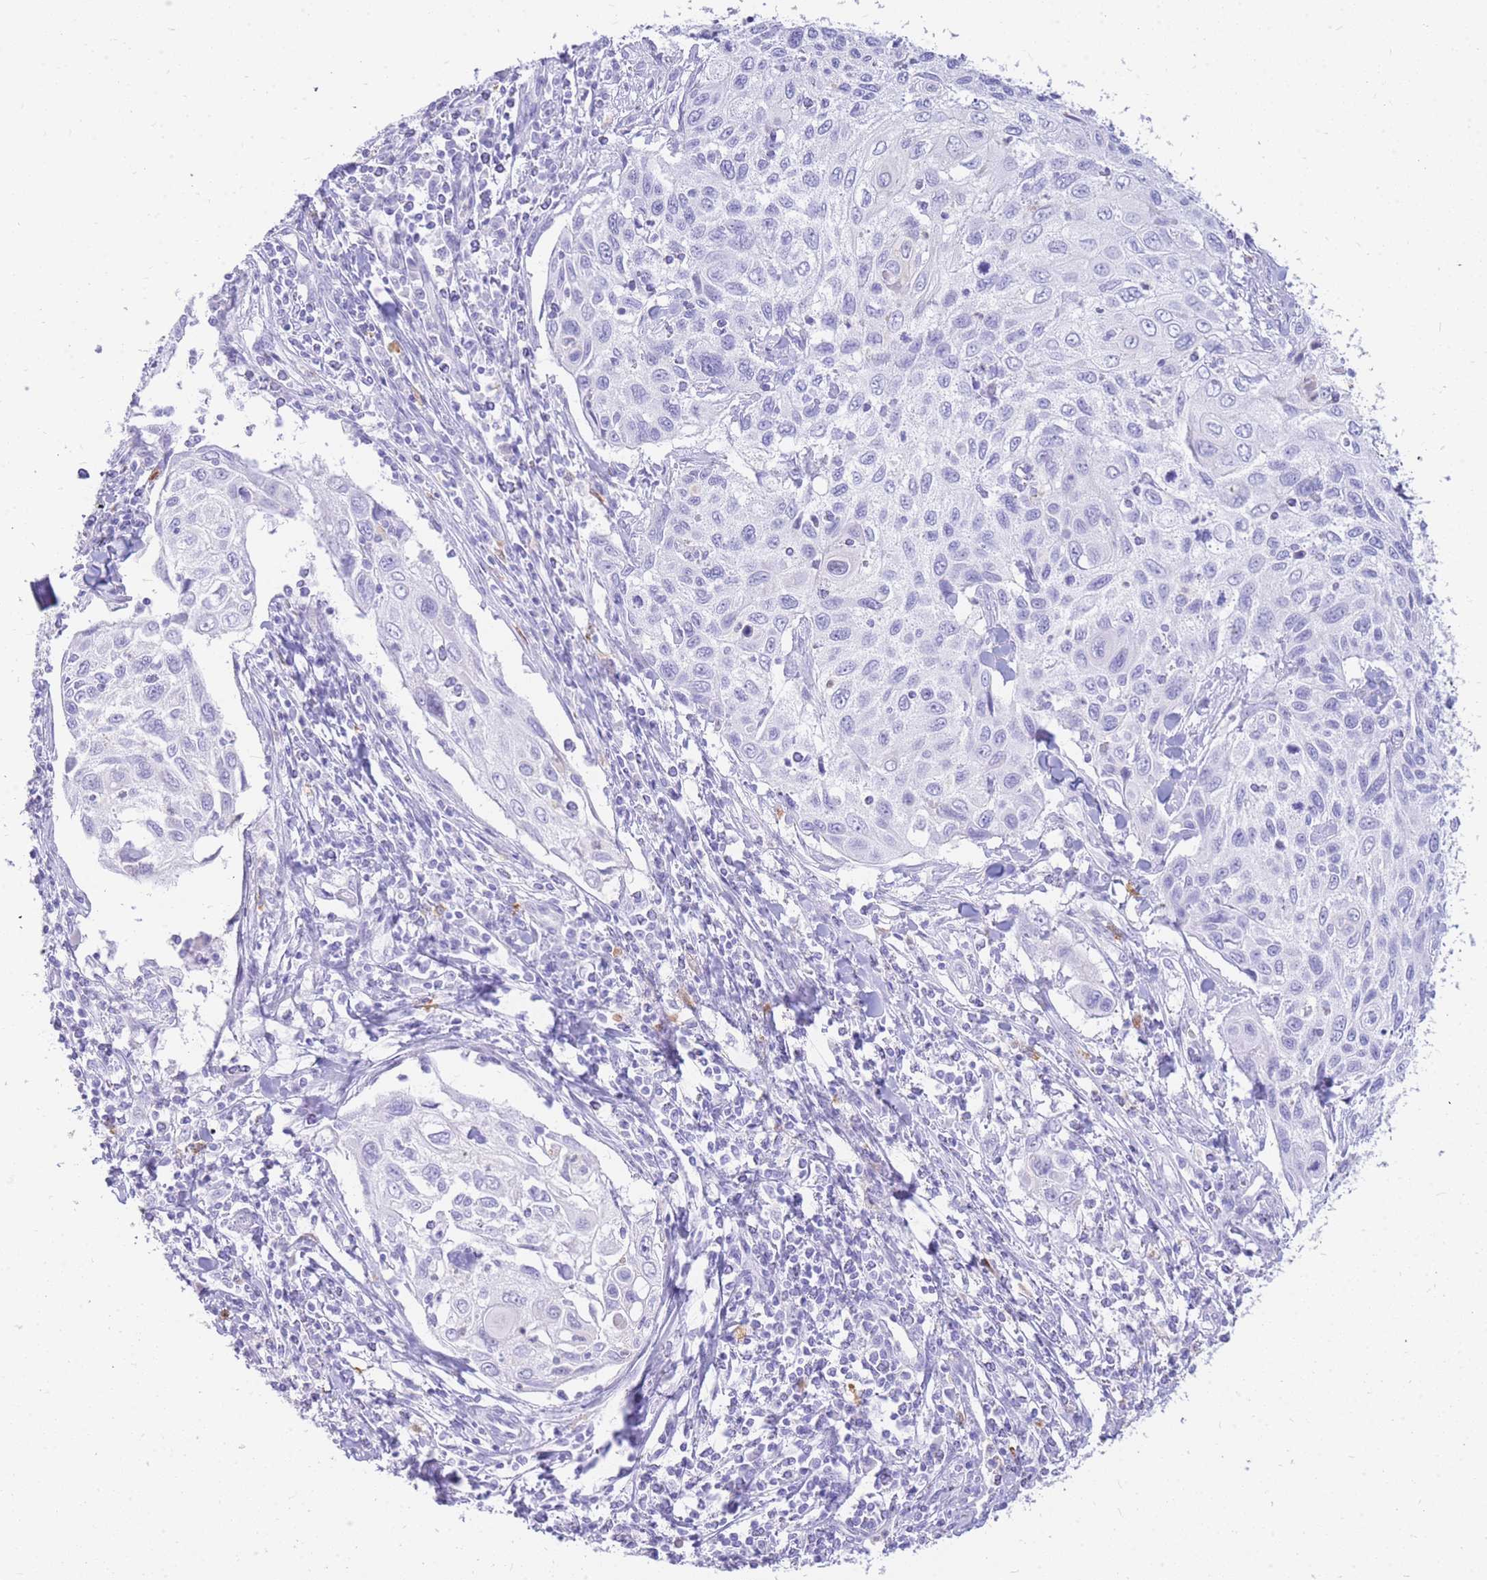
{"staining": {"intensity": "negative", "quantity": "none", "location": "none"}, "tissue": "cervical cancer", "cell_type": "Tumor cells", "image_type": "cancer", "snomed": [{"axis": "morphology", "description": "Squamous cell carcinoma, NOS"}, {"axis": "topography", "description": "Cervix"}], "caption": "A high-resolution photomicrograph shows IHC staining of cervical squamous cell carcinoma, which exhibits no significant positivity in tumor cells.", "gene": "HERC1", "patient": {"sex": "female", "age": 70}}